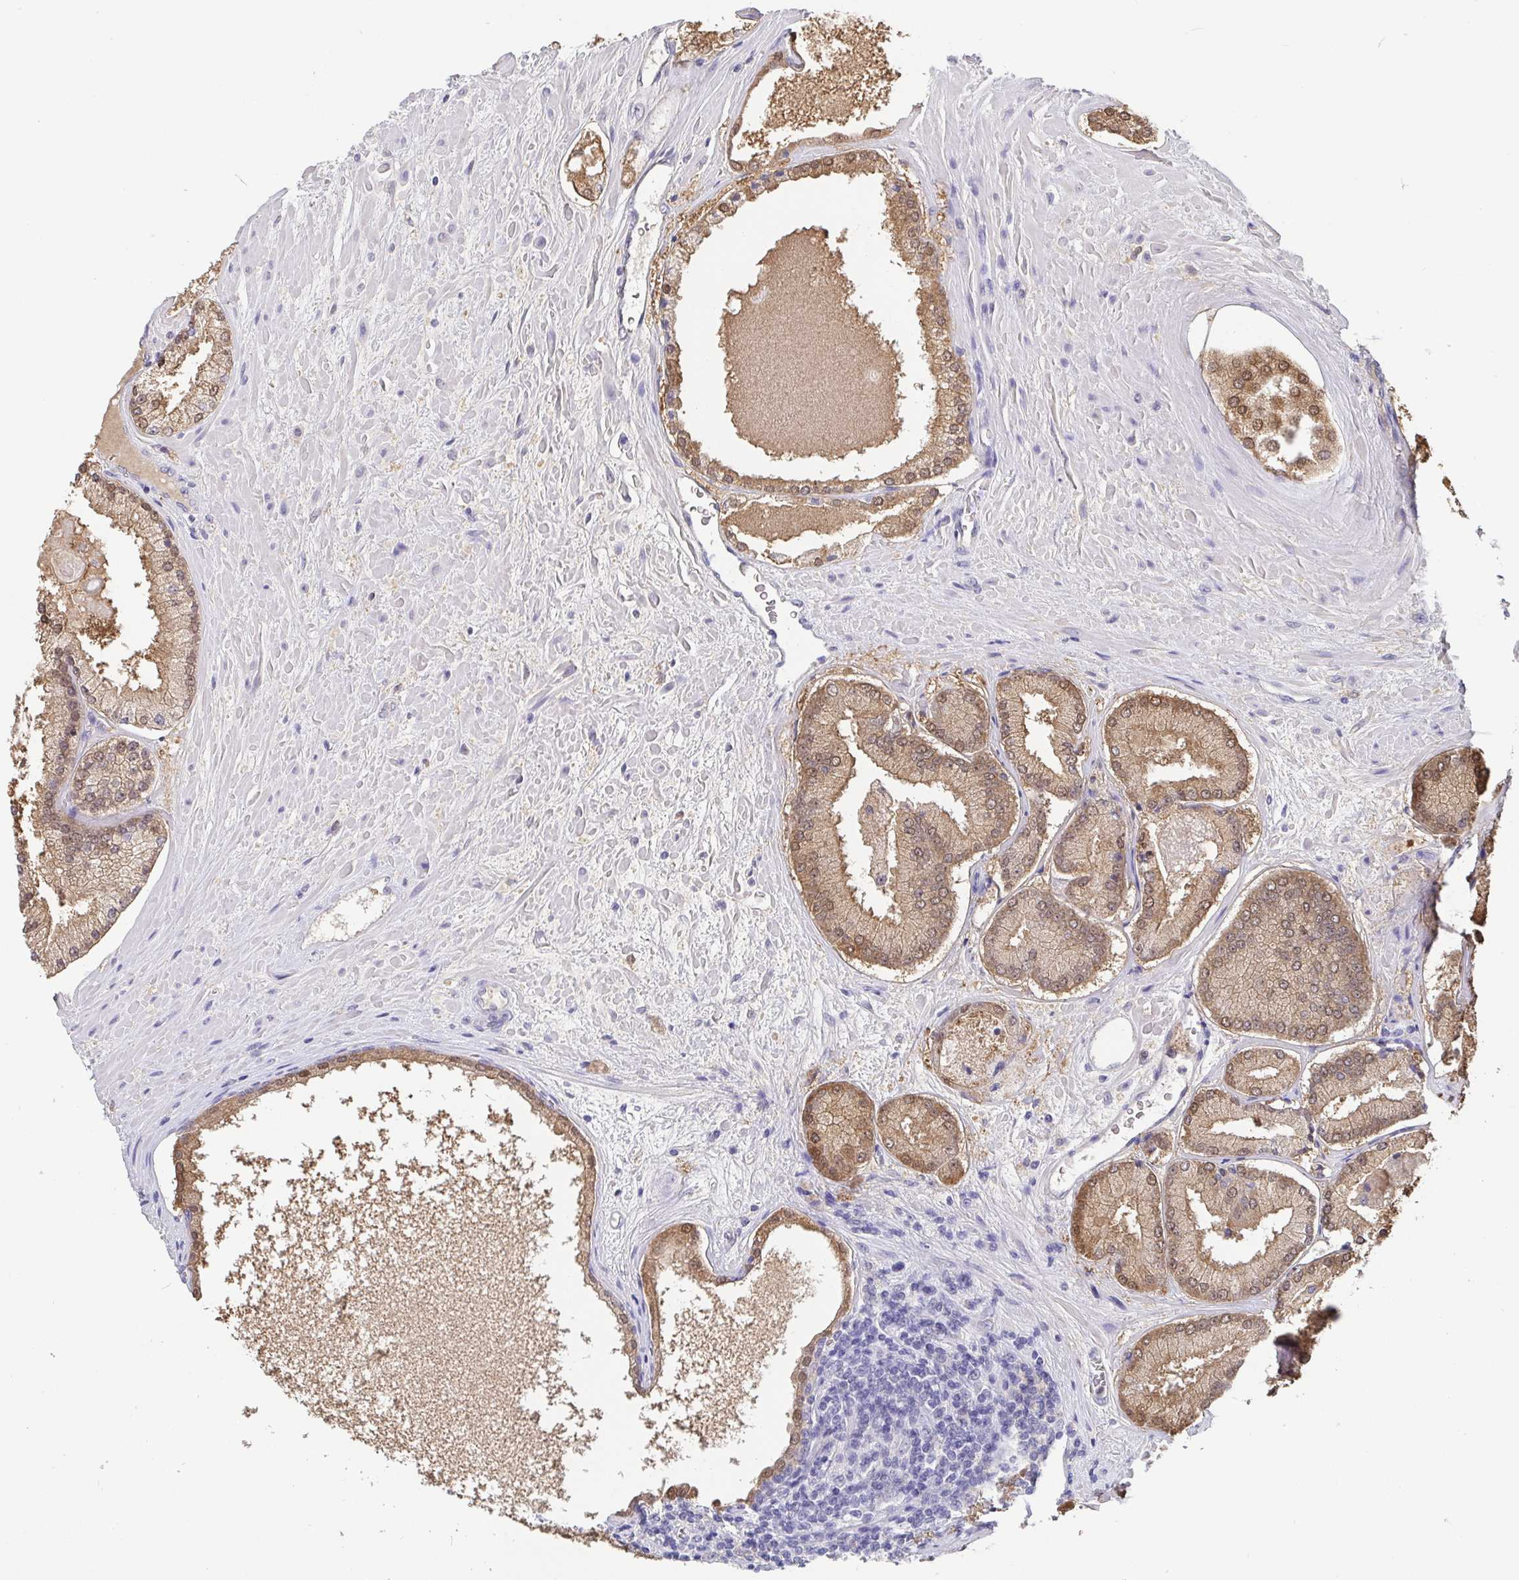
{"staining": {"intensity": "moderate", "quantity": ">75%", "location": "cytoplasmic/membranous,nuclear"}, "tissue": "prostate cancer", "cell_type": "Tumor cells", "image_type": "cancer", "snomed": [{"axis": "morphology", "description": "Adenocarcinoma, High grade"}, {"axis": "topography", "description": "Prostate"}], "caption": "Adenocarcinoma (high-grade) (prostate) stained for a protein reveals moderate cytoplasmic/membranous and nuclear positivity in tumor cells.", "gene": "IDH1", "patient": {"sex": "male", "age": 73}}